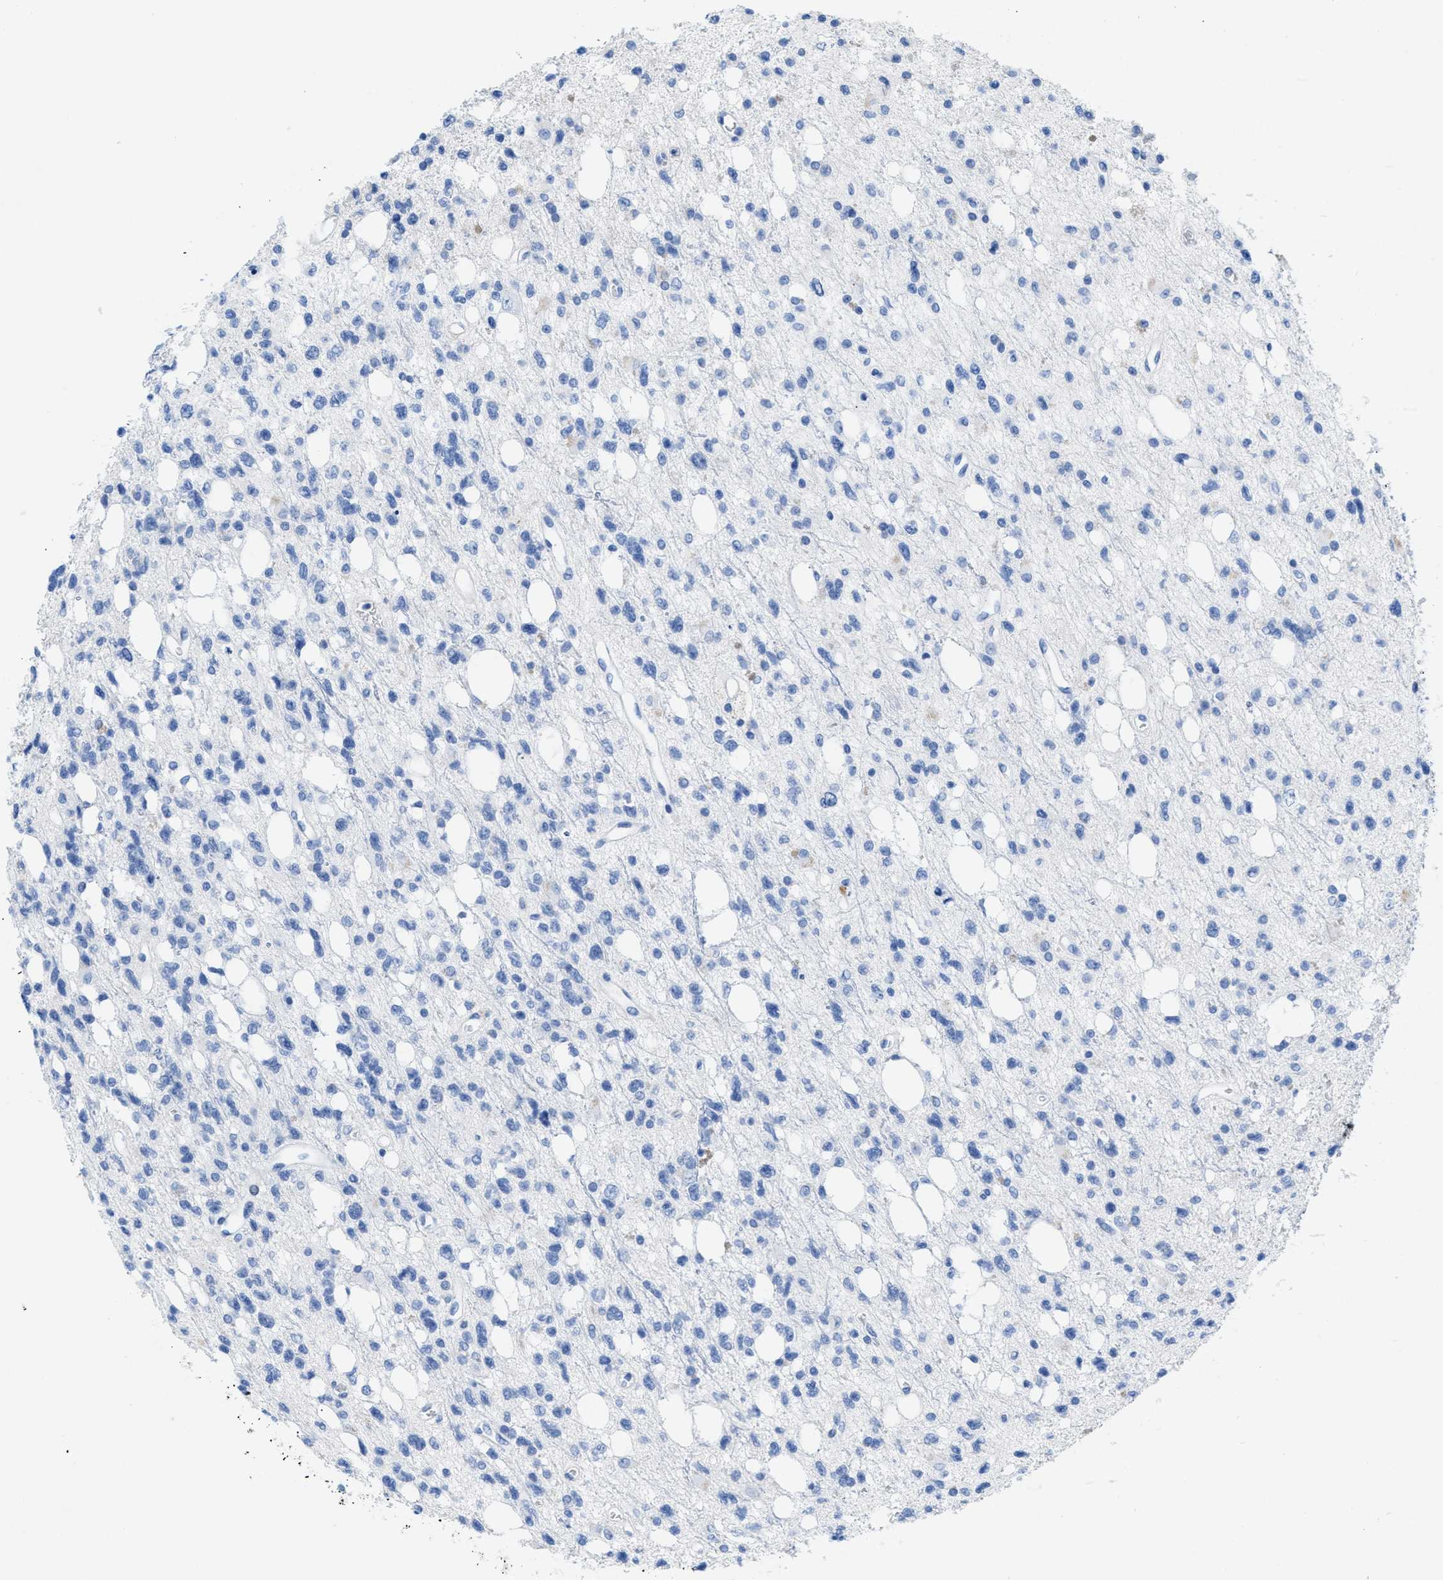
{"staining": {"intensity": "negative", "quantity": "none", "location": "none"}, "tissue": "glioma", "cell_type": "Tumor cells", "image_type": "cancer", "snomed": [{"axis": "morphology", "description": "Glioma, malignant, High grade"}, {"axis": "topography", "description": "Brain"}], "caption": "Tumor cells are negative for protein expression in human glioma.", "gene": "ANKFN1", "patient": {"sex": "female", "age": 62}}